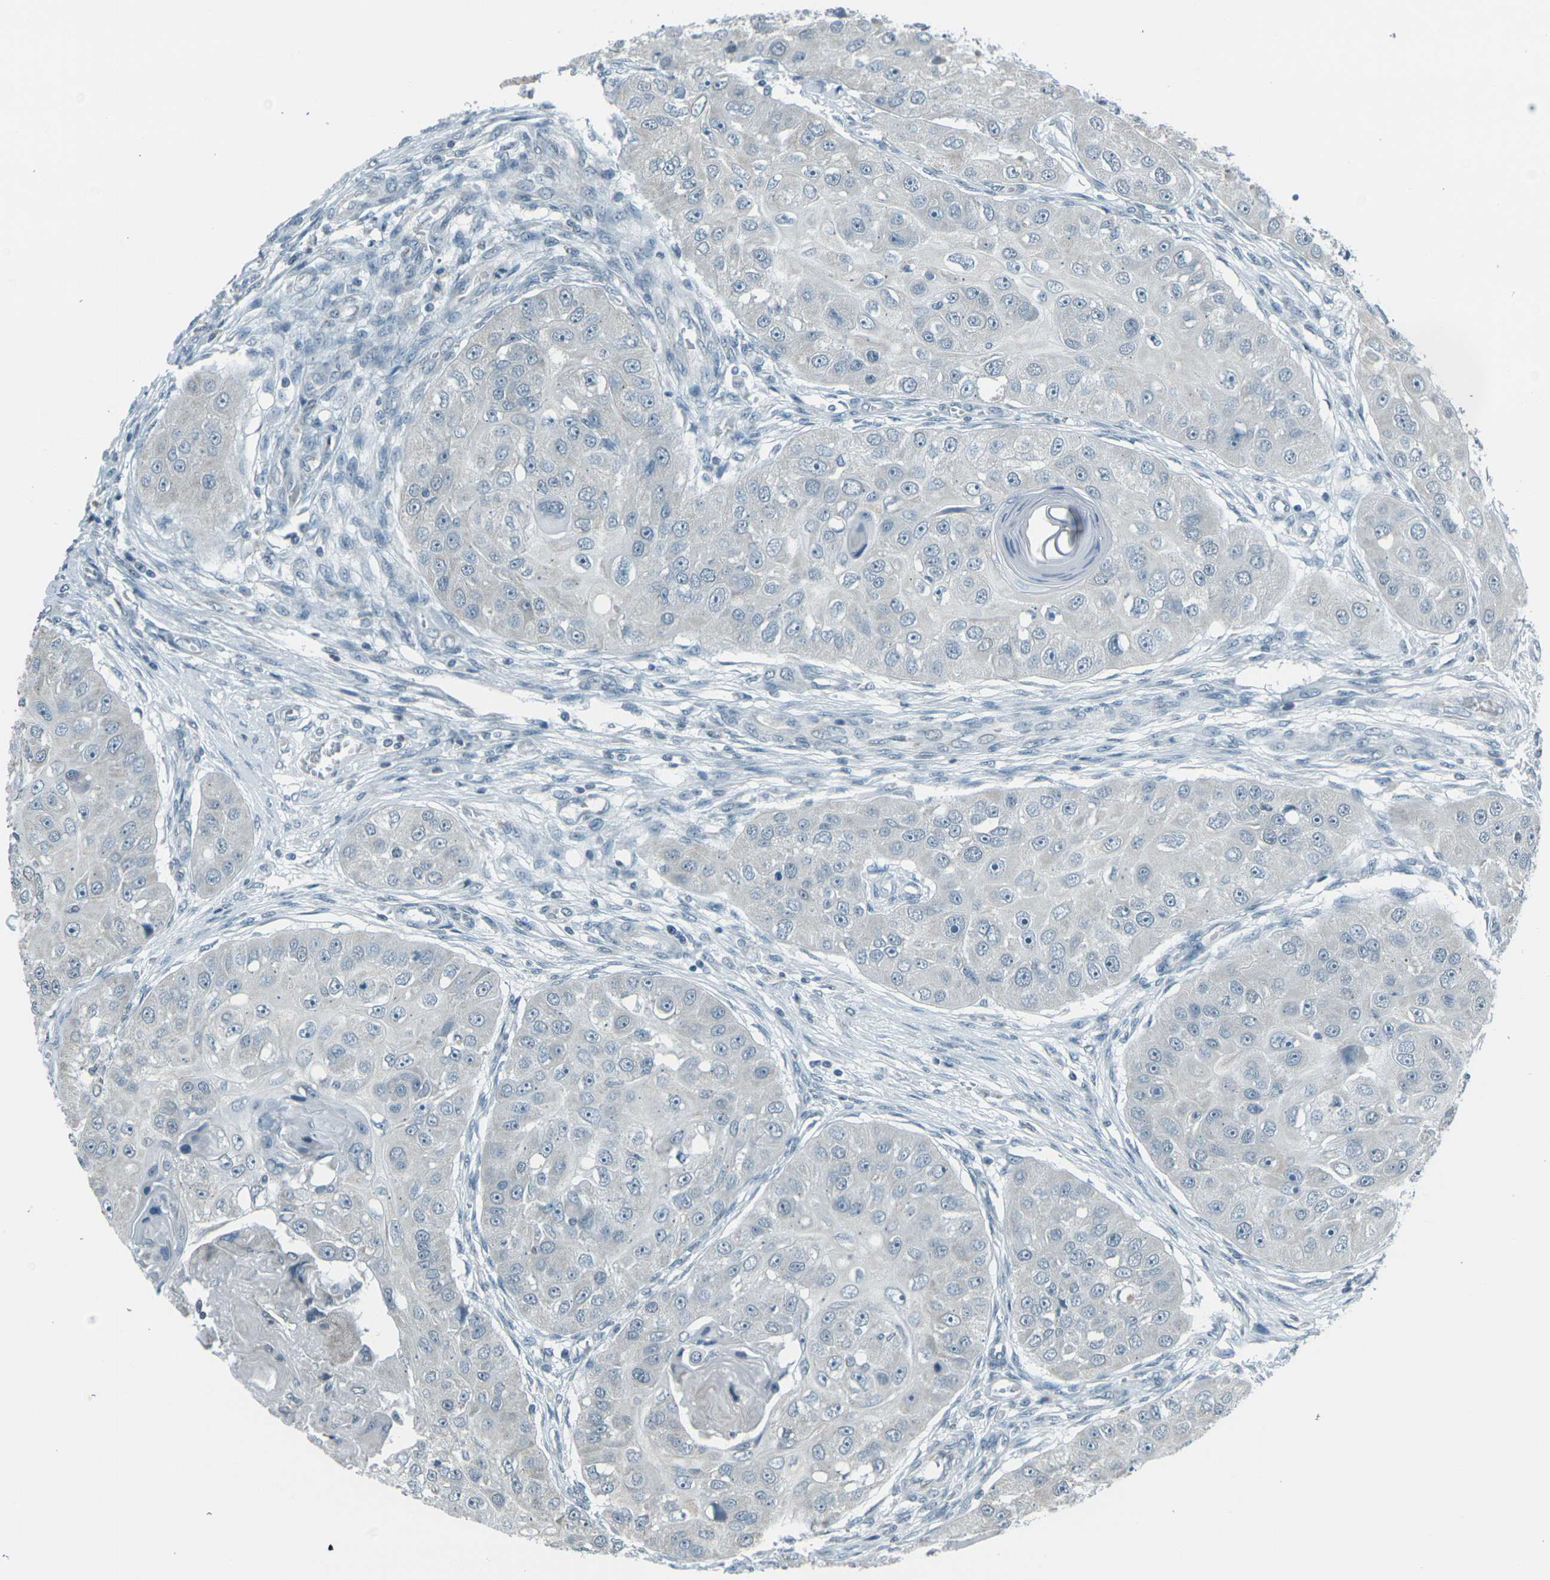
{"staining": {"intensity": "negative", "quantity": "none", "location": "none"}, "tissue": "head and neck cancer", "cell_type": "Tumor cells", "image_type": "cancer", "snomed": [{"axis": "morphology", "description": "Normal tissue, NOS"}, {"axis": "morphology", "description": "Squamous cell carcinoma, NOS"}, {"axis": "topography", "description": "Skeletal muscle"}, {"axis": "topography", "description": "Head-Neck"}], "caption": "A photomicrograph of human squamous cell carcinoma (head and neck) is negative for staining in tumor cells.", "gene": "H2BC1", "patient": {"sex": "male", "age": 51}}